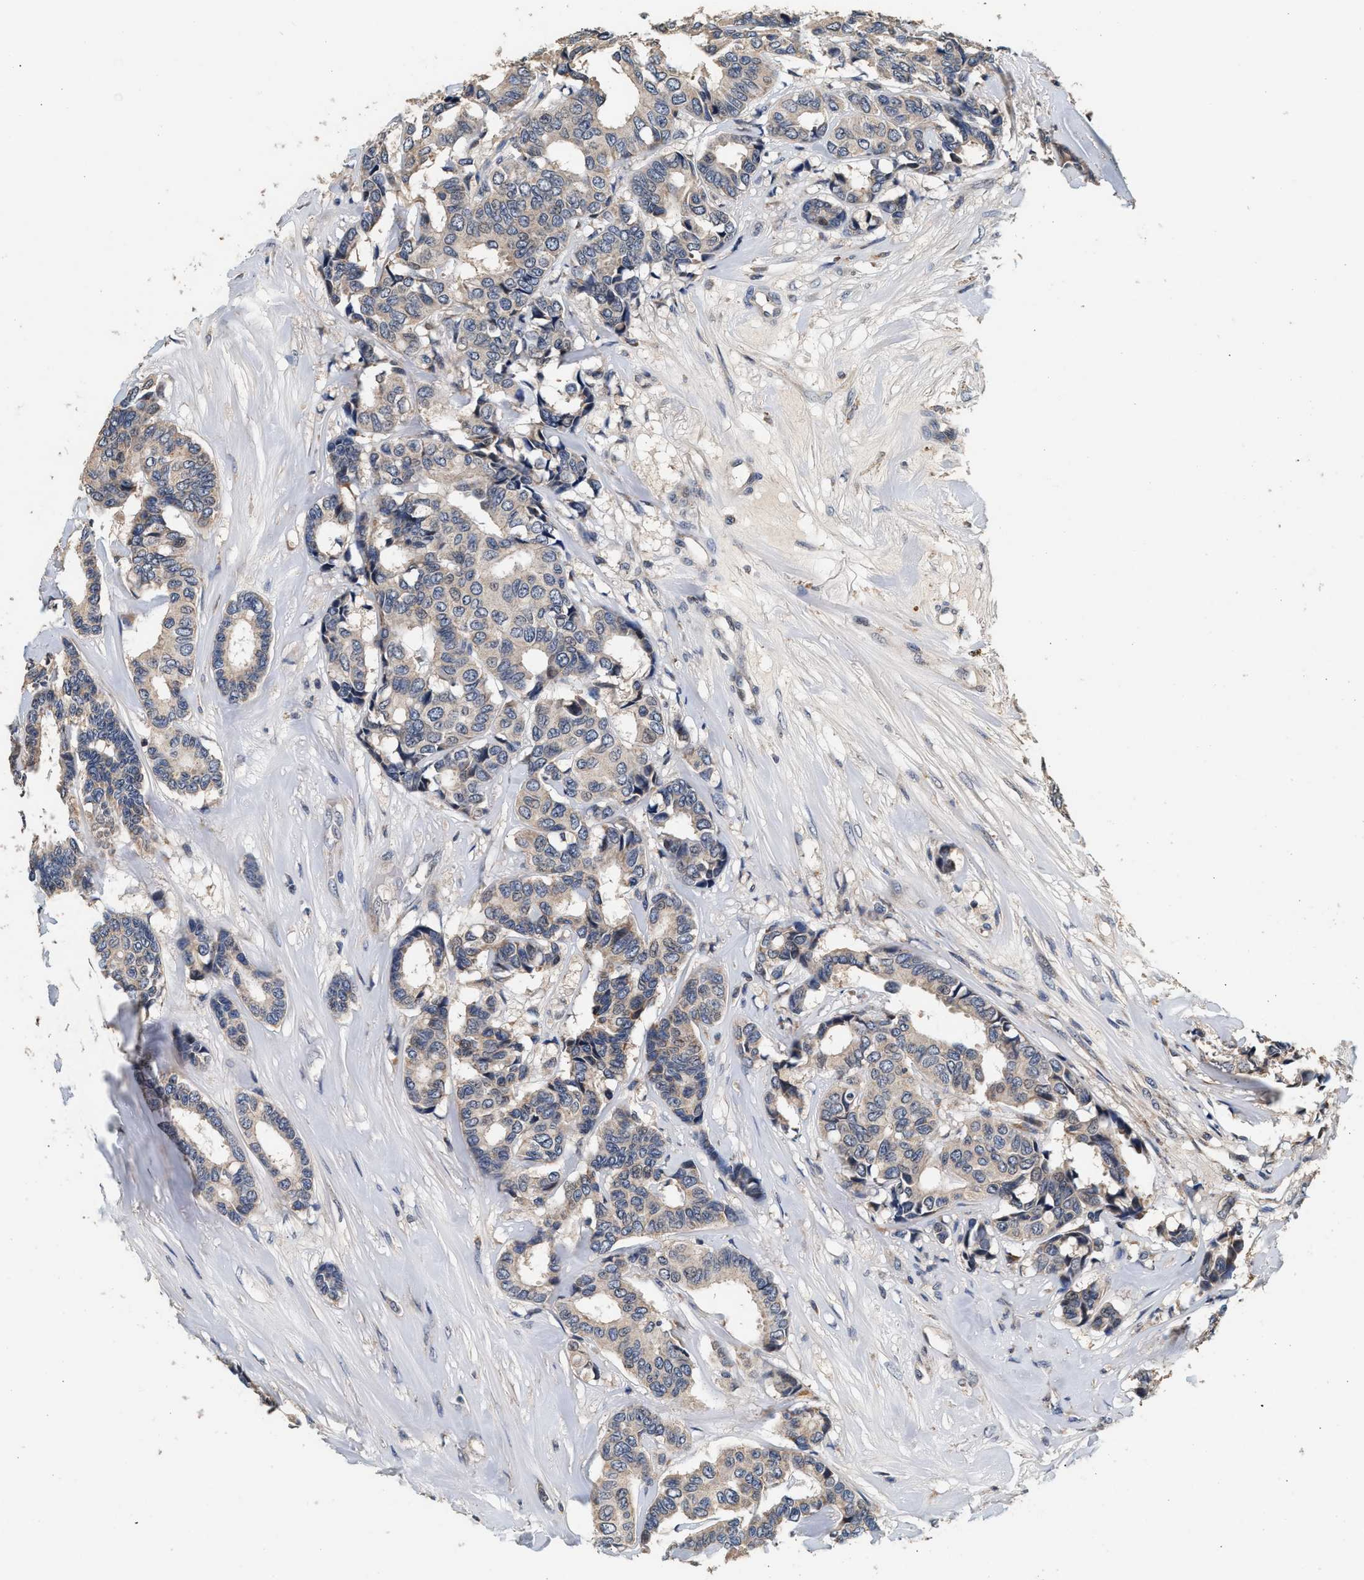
{"staining": {"intensity": "negative", "quantity": "none", "location": "none"}, "tissue": "breast cancer", "cell_type": "Tumor cells", "image_type": "cancer", "snomed": [{"axis": "morphology", "description": "Duct carcinoma"}, {"axis": "topography", "description": "Breast"}], "caption": "This is a histopathology image of immunohistochemistry staining of intraductal carcinoma (breast), which shows no positivity in tumor cells.", "gene": "PTGR3", "patient": {"sex": "female", "age": 87}}